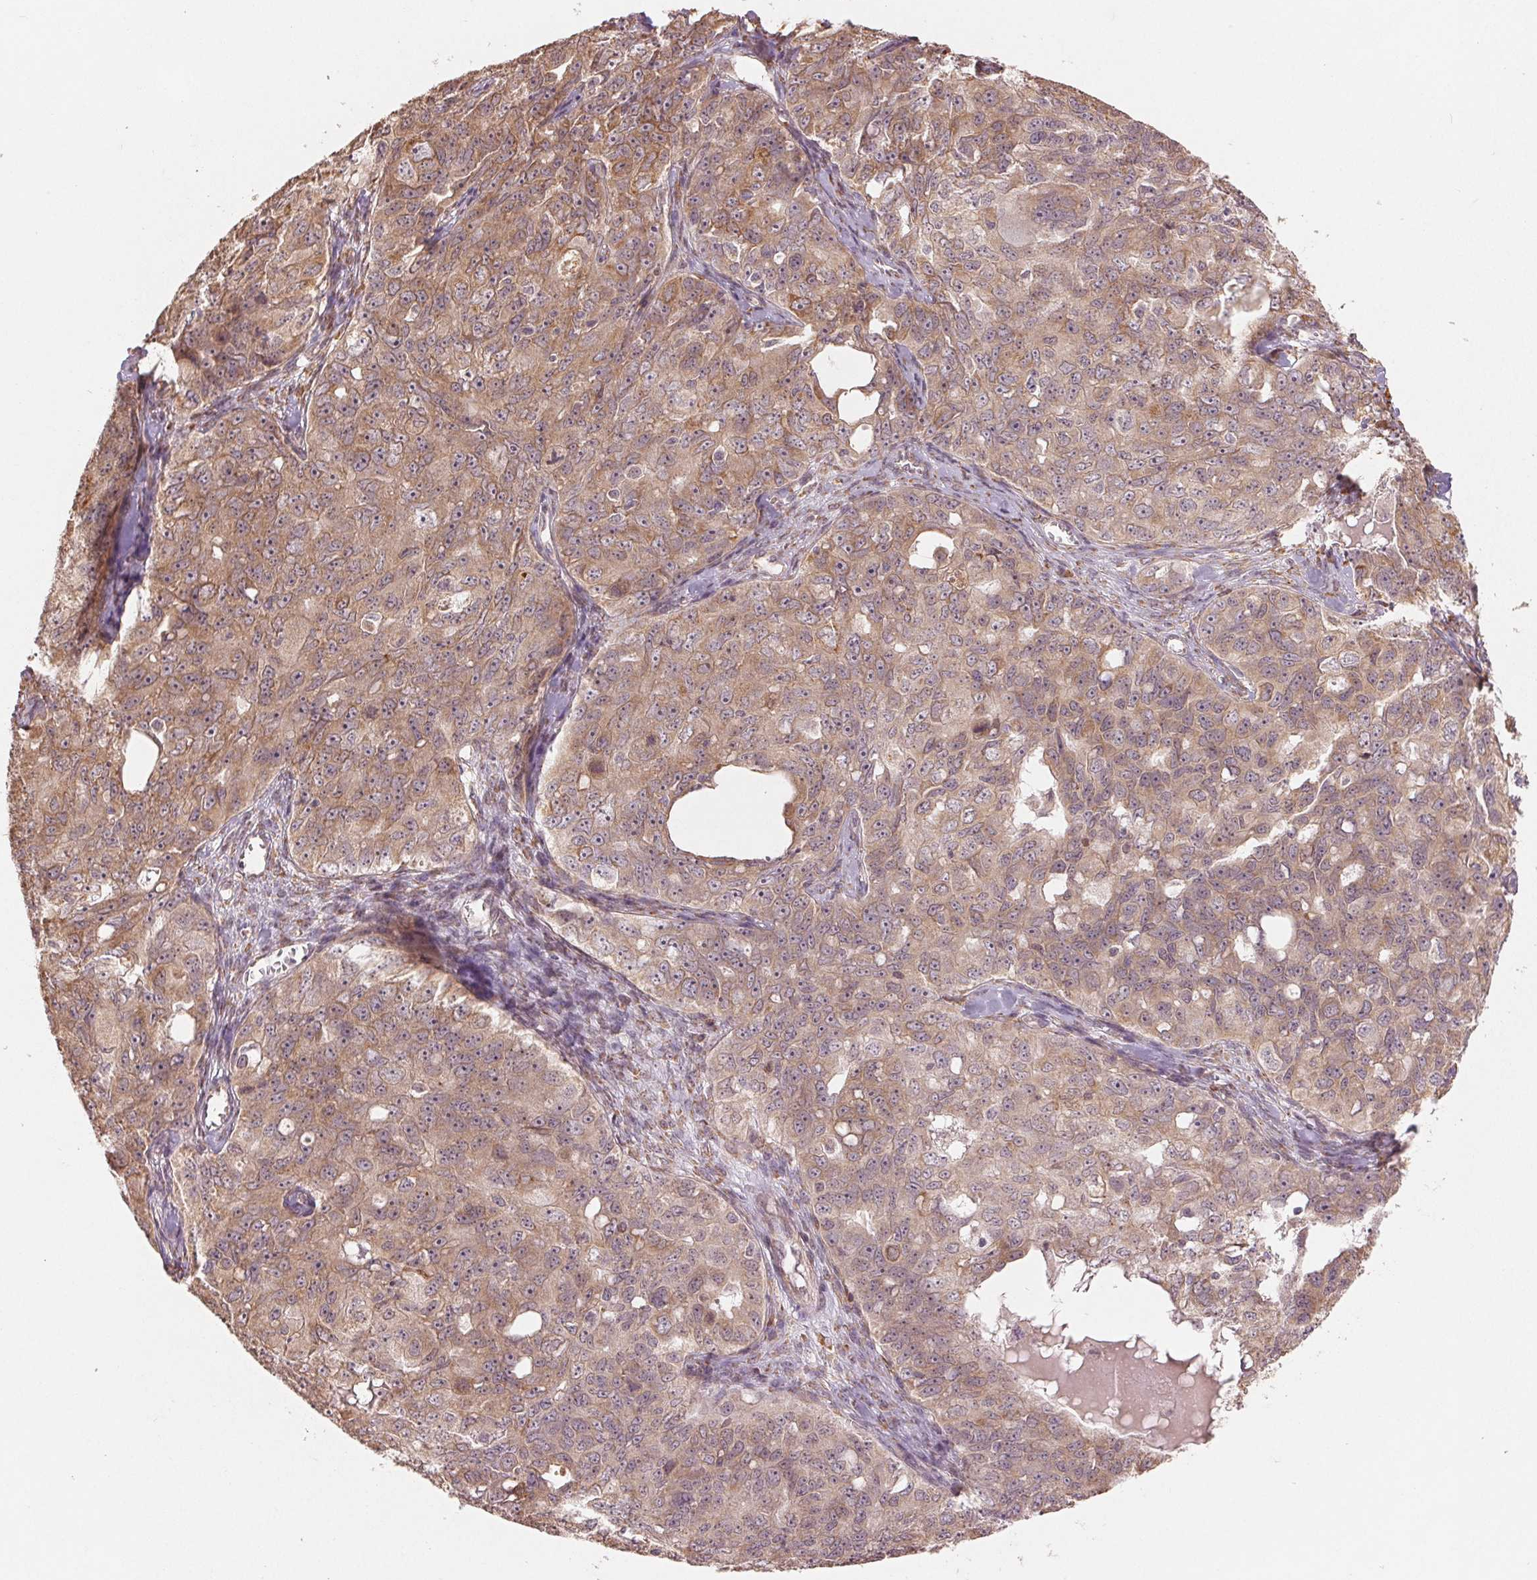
{"staining": {"intensity": "moderate", "quantity": ">75%", "location": "cytoplasmic/membranous"}, "tissue": "ovarian cancer", "cell_type": "Tumor cells", "image_type": "cancer", "snomed": [{"axis": "morphology", "description": "Carcinoma, endometroid"}, {"axis": "topography", "description": "Ovary"}], "caption": "There is medium levels of moderate cytoplasmic/membranous staining in tumor cells of endometroid carcinoma (ovarian), as demonstrated by immunohistochemical staining (brown color).", "gene": "SLC20A1", "patient": {"sex": "female", "age": 70}}